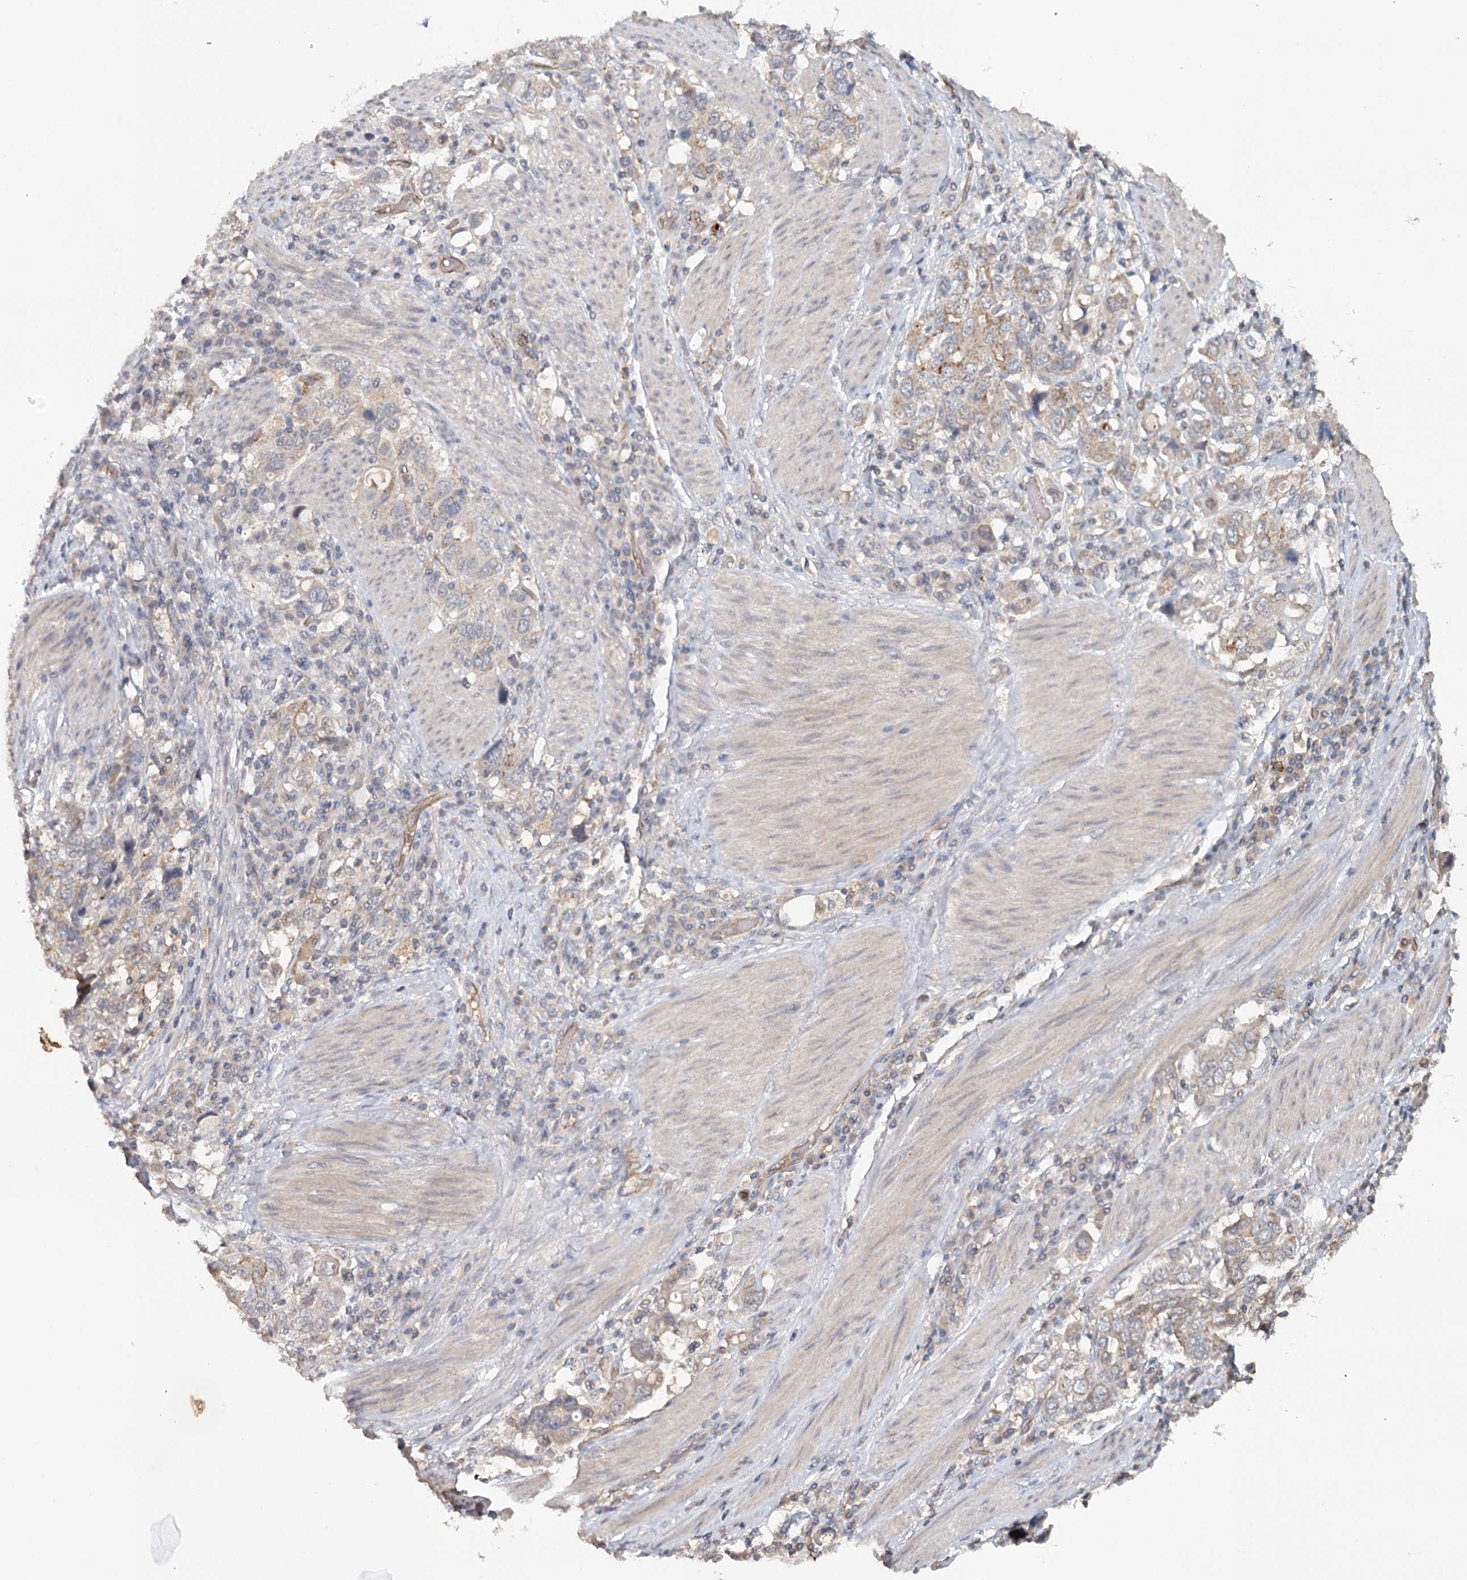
{"staining": {"intensity": "weak", "quantity": "25%-75%", "location": "cytoplasmic/membranous"}, "tissue": "stomach cancer", "cell_type": "Tumor cells", "image_type": "cancer", "snomed": [{"axis": "morphology", "description": "Adenocarcinoma, NOS"}, {"axis": "topography", "description": "Stomach, upper"}], "caption": "Stomach cancer (adenocarcinoma) stained with DAB (3,3'-diaminobenzidine) immunohistochemistry (IHC) demonstrates low levels of weak cytoplasmic/membranous expression in about 25%-75% of tumor cells.", "gene": "SYNPO", "patient": {"sex": "male", "age": 62}}